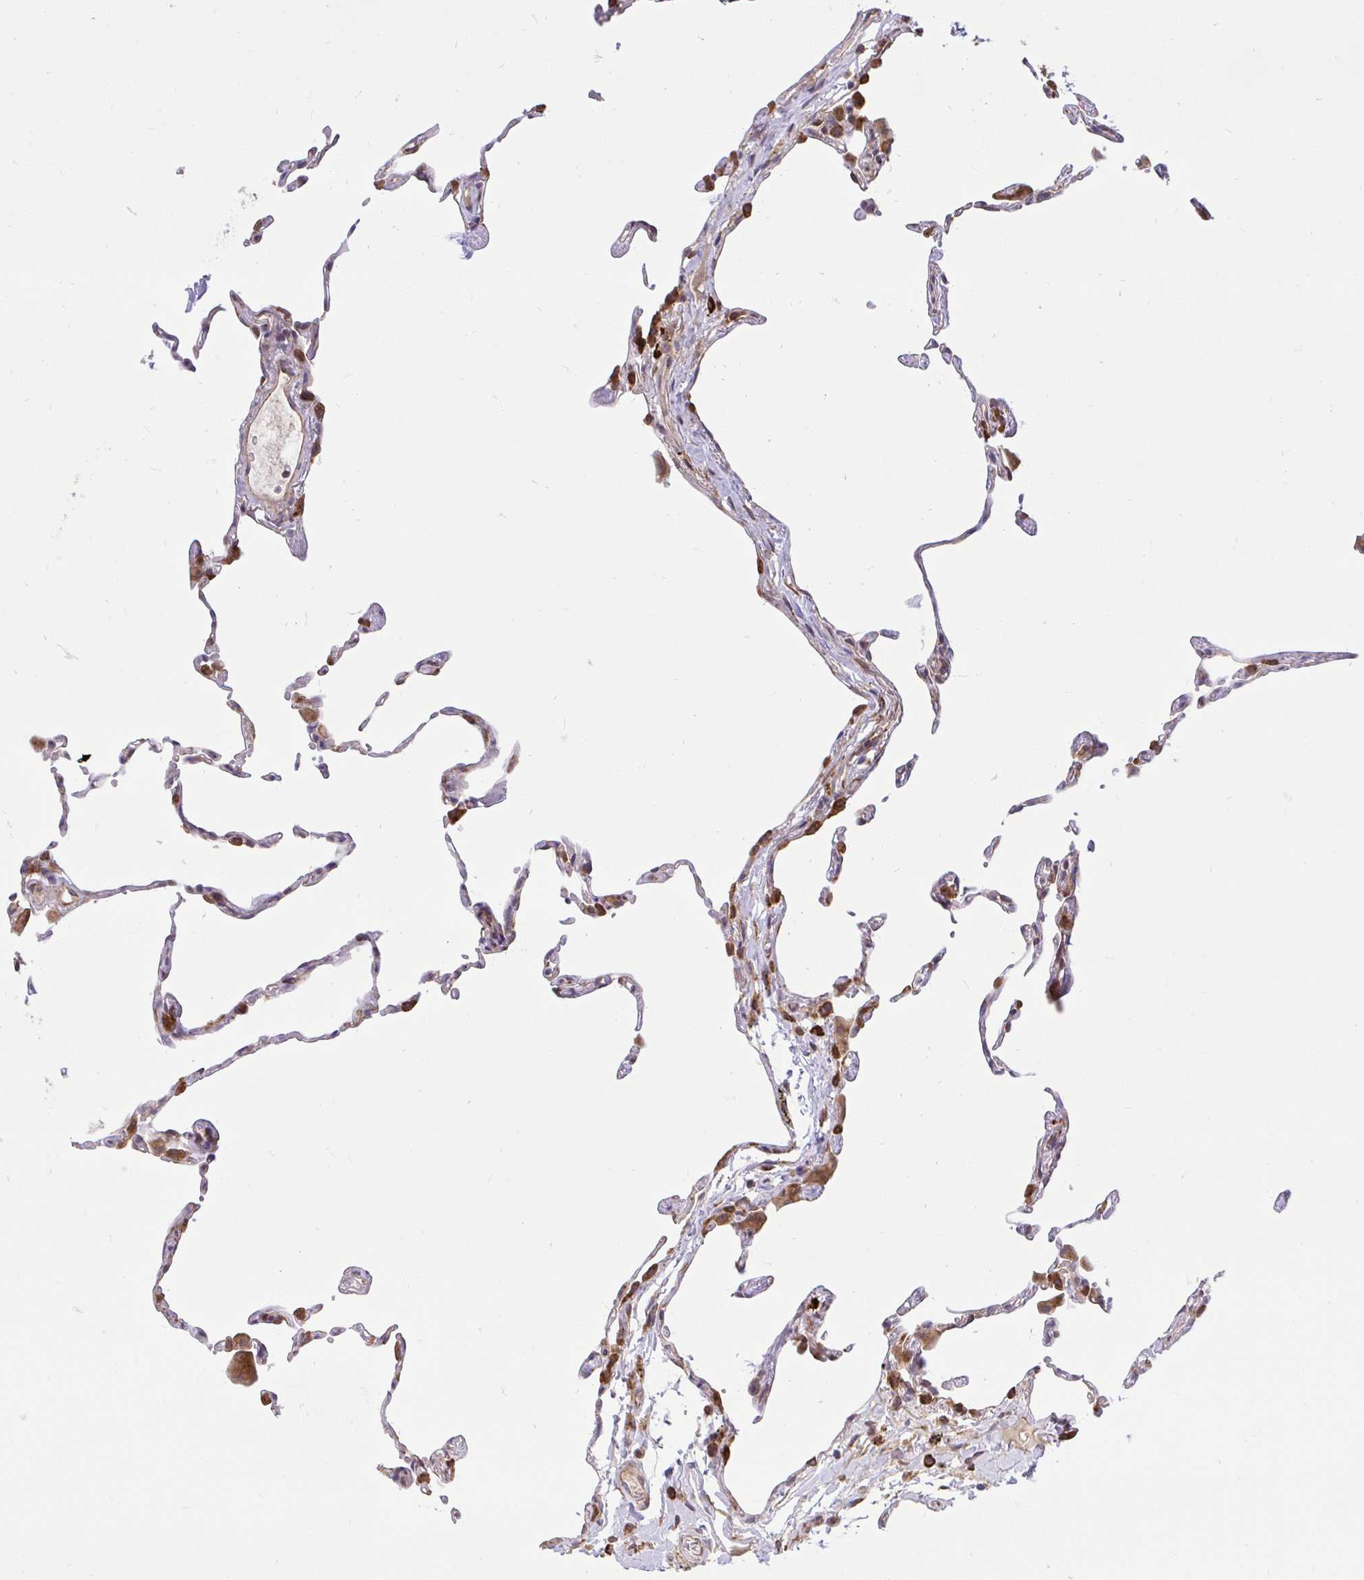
{"staining": {"intensity": "moderate", "quantity": "25%-75%", "location": "cytoplasmic/membranous"}, "tissue": "lung", "cell_type": "Alveolar cells", "image_type": "normal", "snomed": [{"axis": "morphology", "description": "Normal tissue, NOS"}, {"axis": "topography", "description": "Lung"}], "caption": "Immunohistochemical staining of unremarkable human lung shows moderate cytoplasmic/membranous protein staining in approximately 25%-75% of alveolar cells.", "gene": "NAALAD2", "patient": {"sex": "female", "age": 57}}